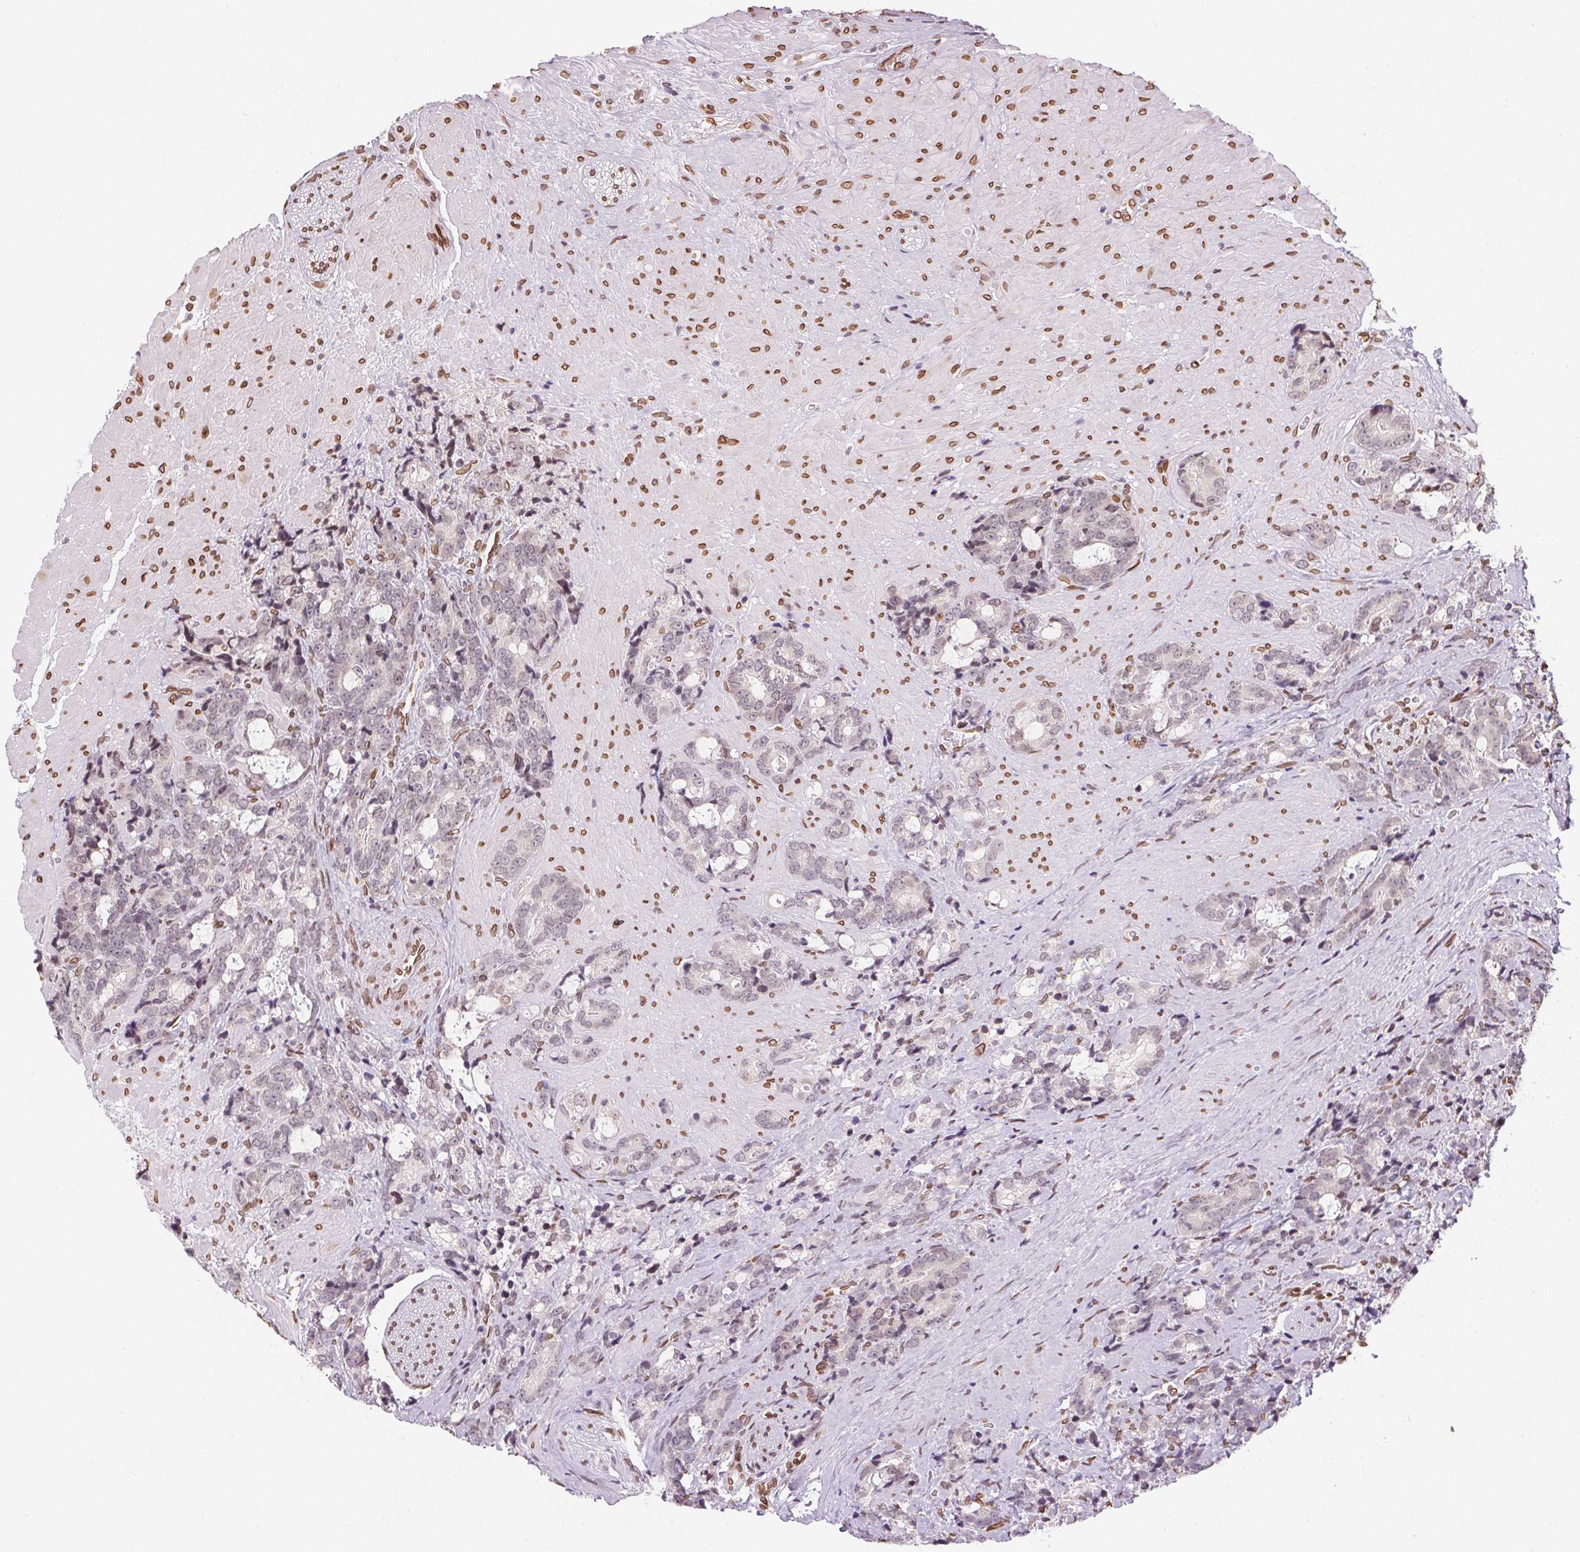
{"staining": {"intensity": "negative", "quantity": "none", "location": "none"}, "tissue": "prostate cancer", "cell_type": "Tumor cells", "image_type": "cancer", "snomed": [{"axis": "morphology", "description": "Adenocarcinoma, High grade"}, {"axis": "topography", "description": "Prostate"}], "caption": "An immunohistochemistry (IHC) histopathology image of prostate cancer (adenocarcinoma (high-grade)) is shown. There is no staining in tumor cells of prostate cancer (adenocarcinoma (high-grade)).", "gene": "TMEM175", "patient": {"sex": "male", "age": 74}}